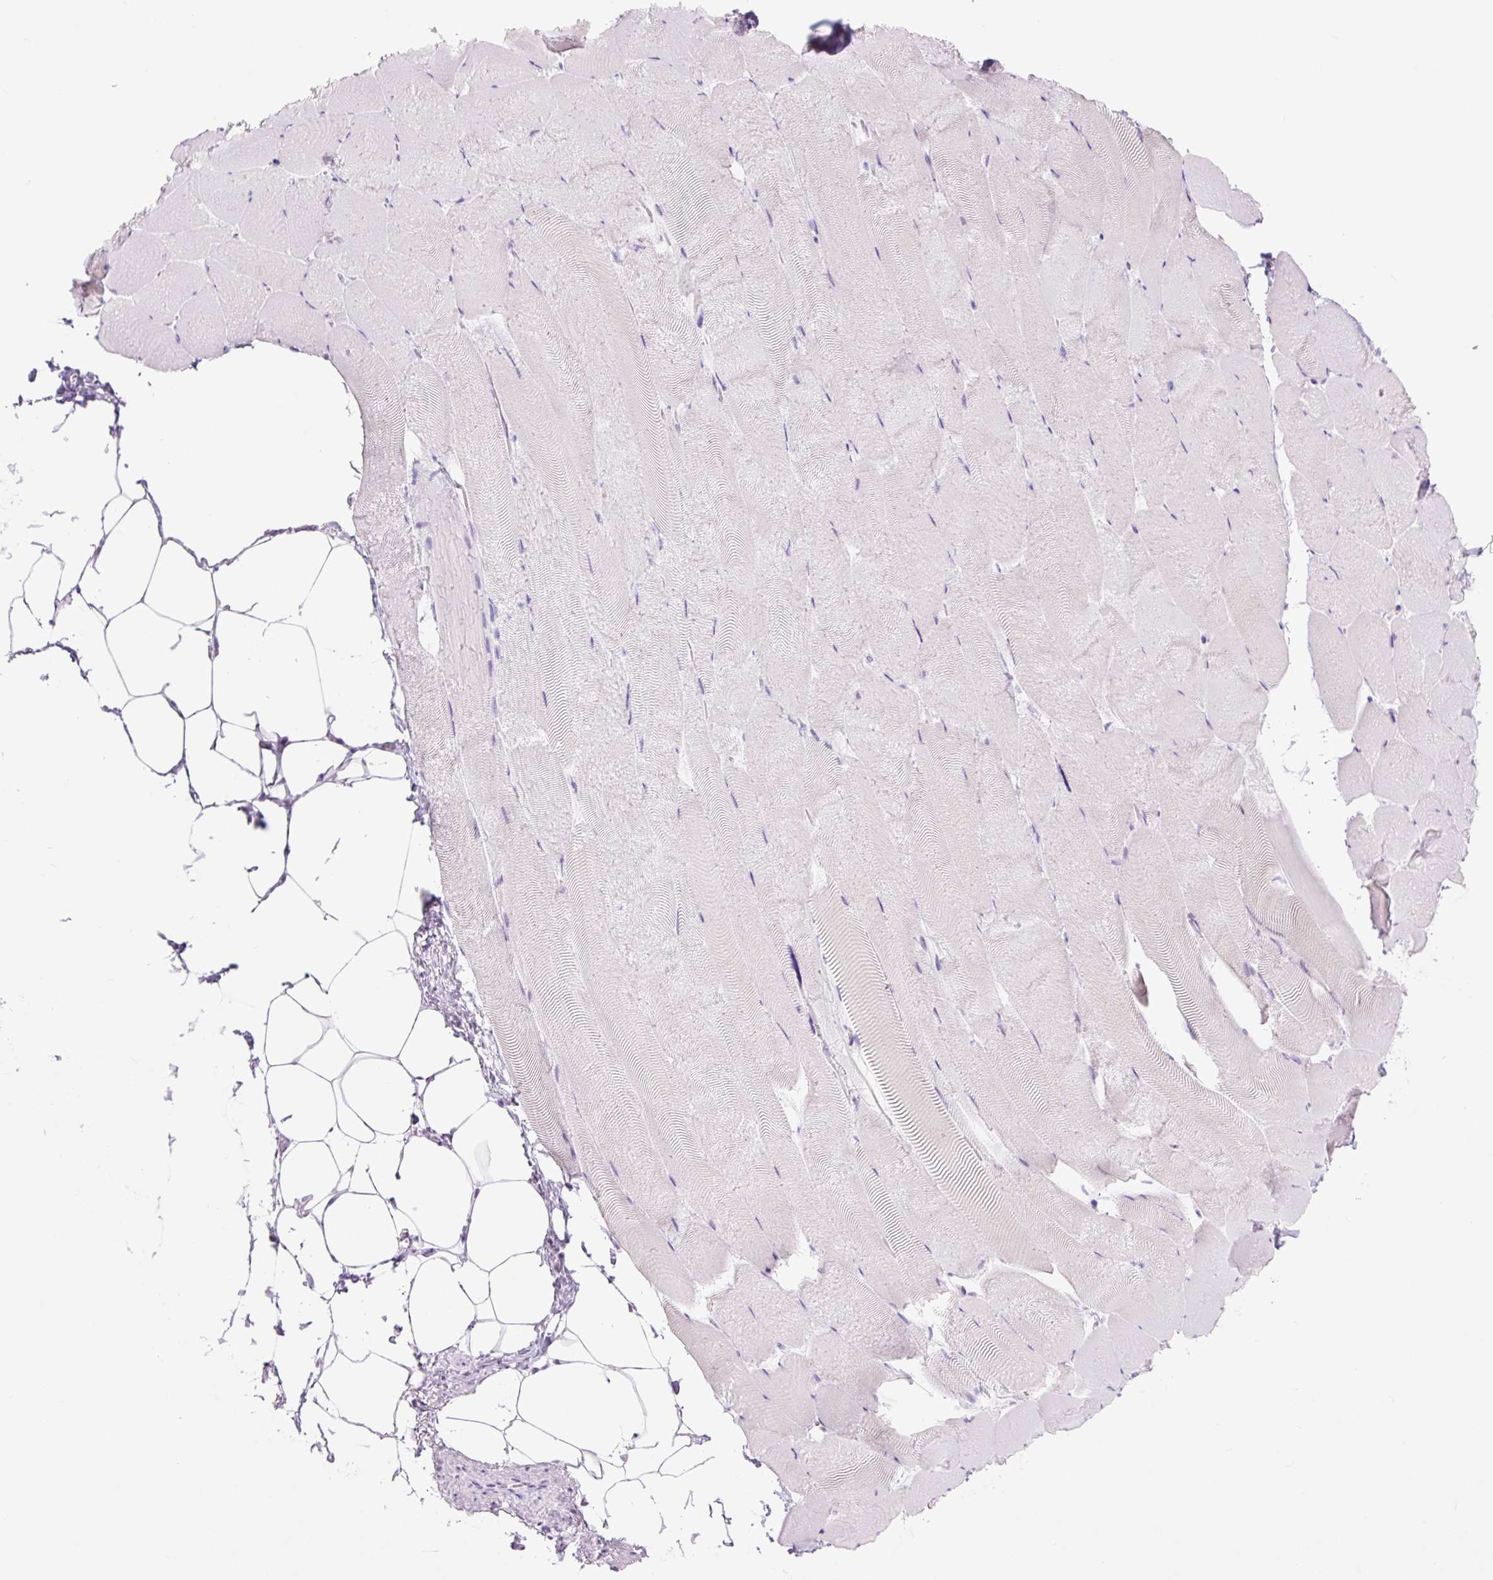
{"staining": {"intensity": "negative", "quantity": "none", "location": "none"}, "tissue": "skeletal muscle", "cell_type": "Myocytes", "image_type": "normal", "snomed": [{"axis": "morphology", "description": "Normal tissue, NOS"}, {"axis": "topography", "description": "Skeletal muscle"}], "caption": "Skeletal muscle stained for a protein using immunohistochemistry (IHC) displays no expression myocytes.", "gene": "TFF2", "patient": {"sex": "female", "age": 64}}